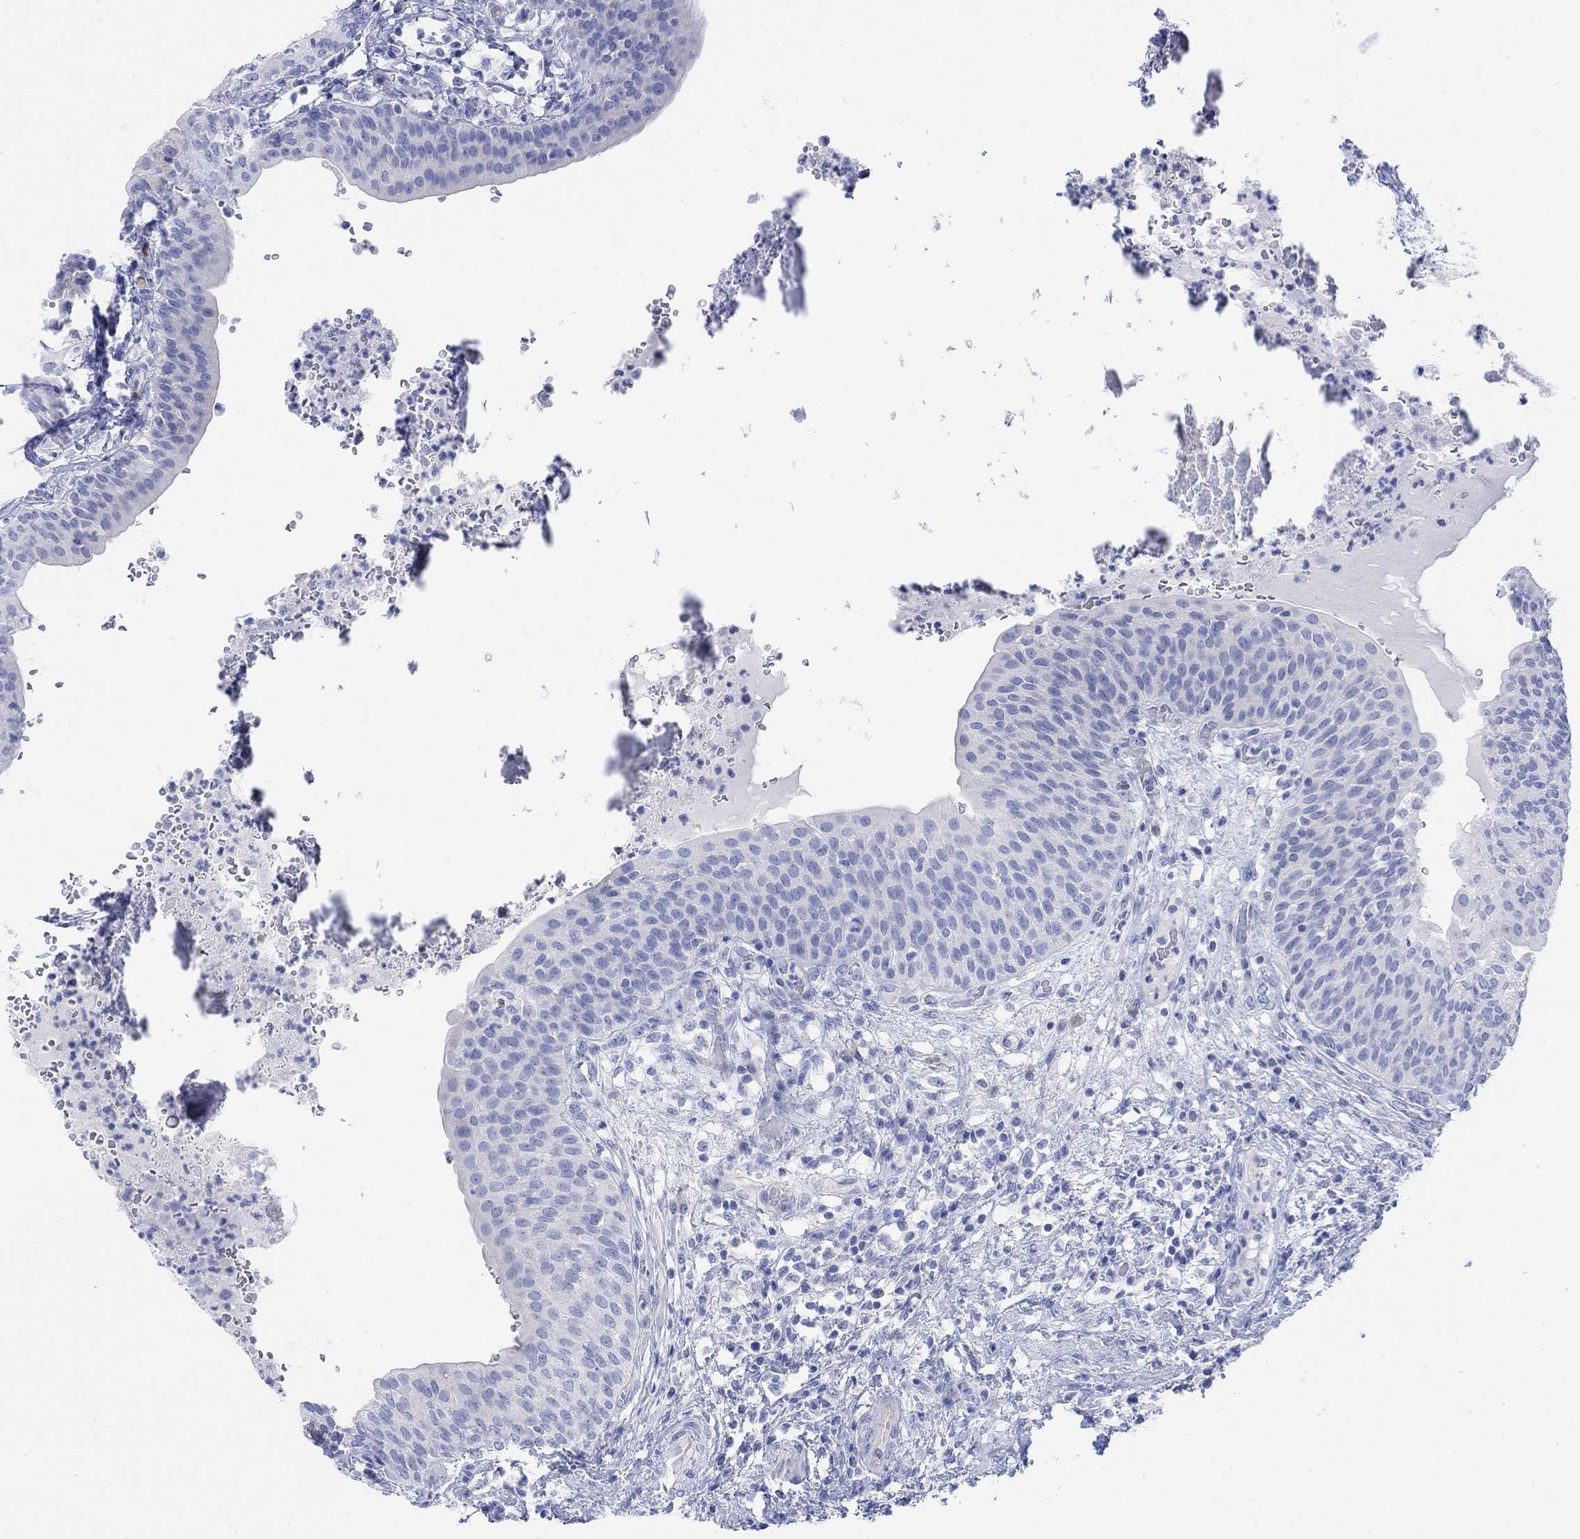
{"staining": {"intensity": "negative", "quantity": "none", "location": "none"}, "tissue": "urinary bladder", "cell_type": "Urothelial cells", "image_type": "normal", "snomed": [{"axis": "morphology", "description": "Normal tissue, NOS"}, {"axis": "topography", "description": "Urinary bladder"}], "caption": "Immunohistochemical staining of unremarkable human urinary bladder demonstrates no significant positivity in urothelial cells.", "gene": "GNG13", "patient": {"sex": "male", "age": 66}}